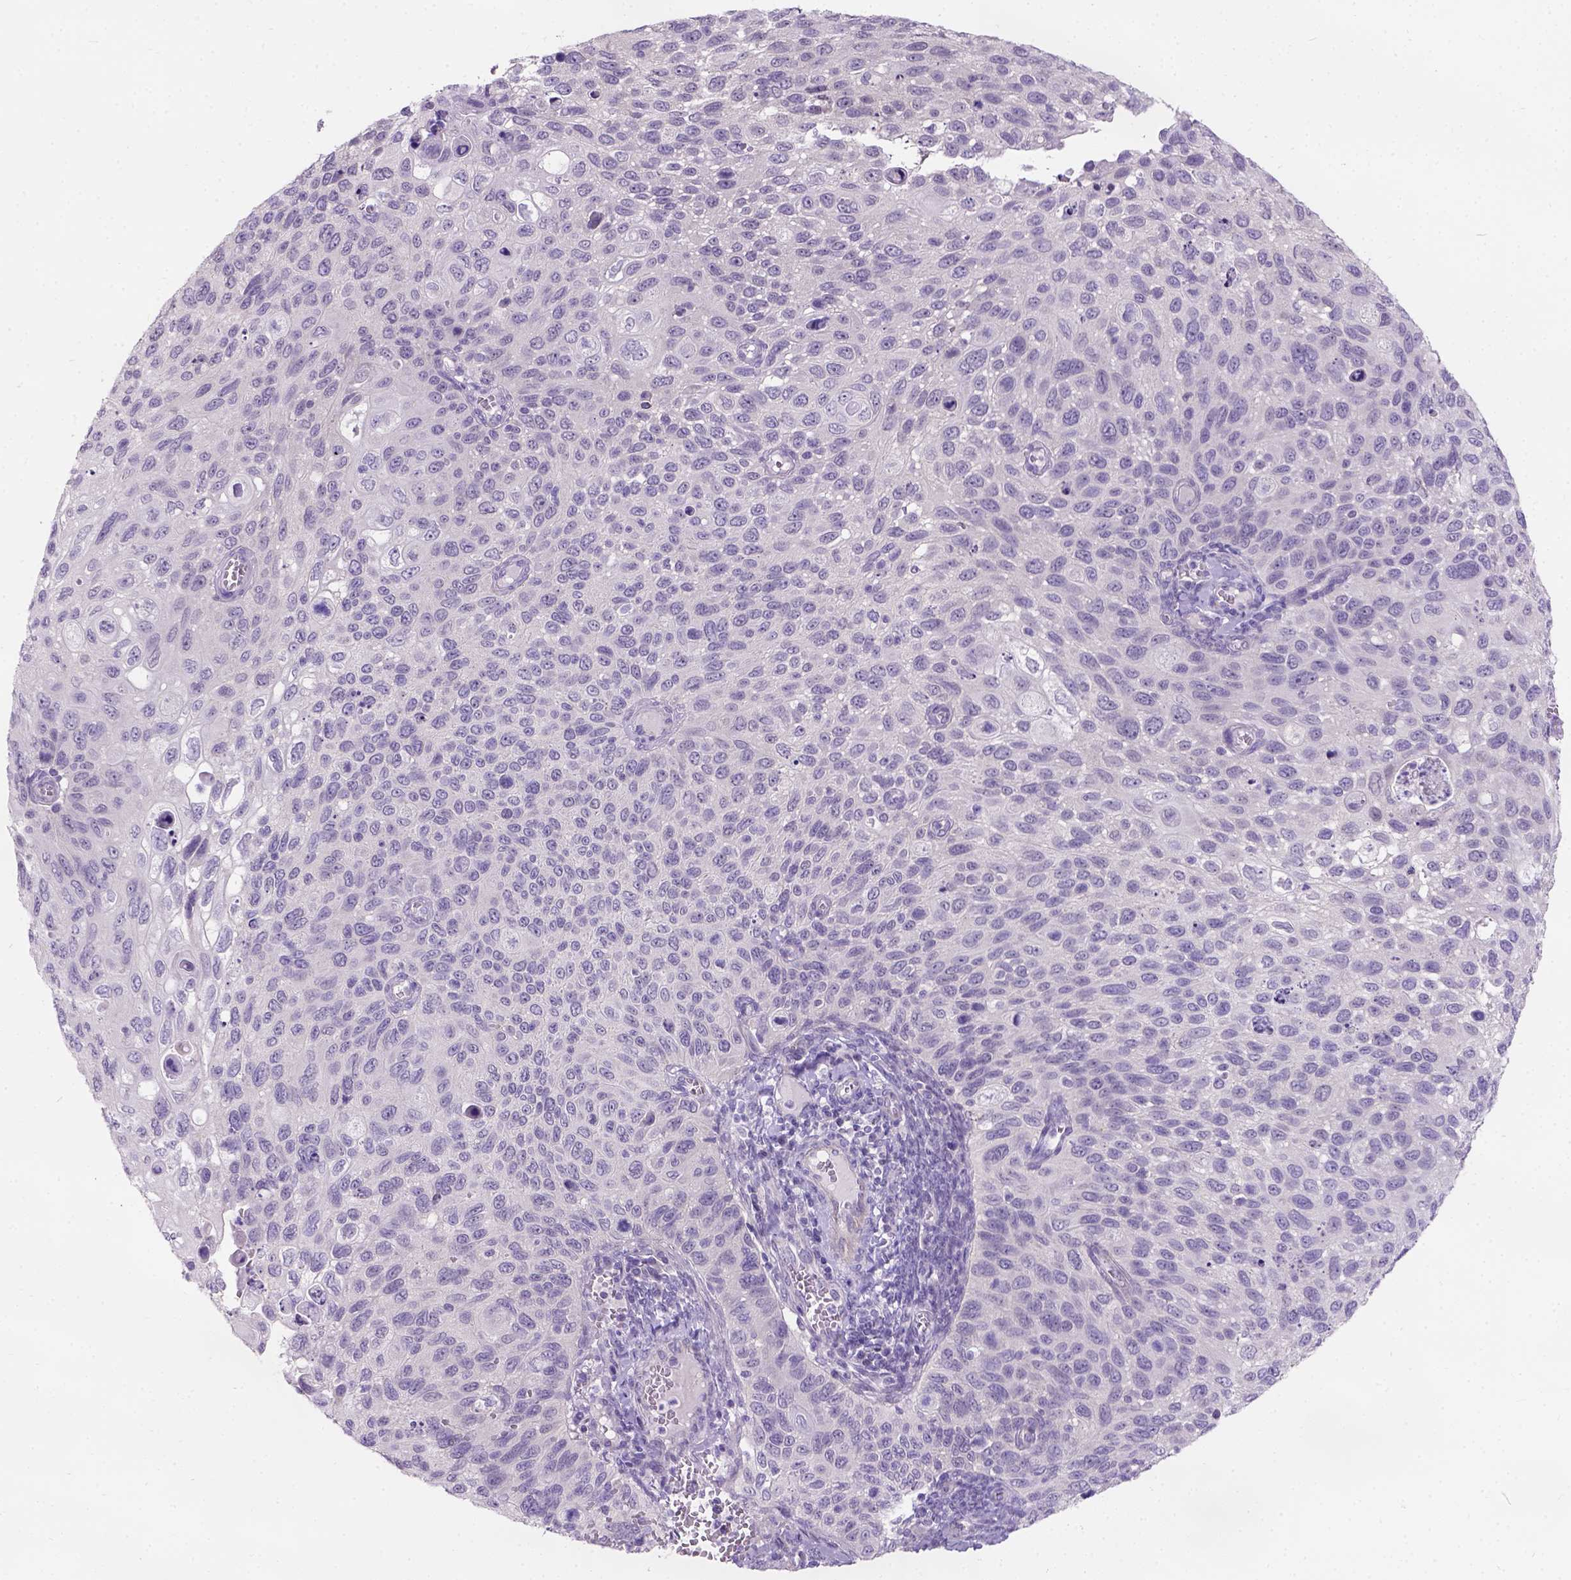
{"staining": {"intensity": "negative", "quantity": "none", "location": "none"}, "tissue": "cervical cancer", "cell_type": "Tumor cells", "image_type": "cancer", "snomed": [{"axis": "morphology", "description": "Squamous cell carcinoma, NOS"}, {"axis": "topography", "description": "Cervix"}], "caption": "Cervical cancer was stained to show a protein in brown. There is no significant positivity in tumor cells.", "gene": "C20orf144", "patient": {"sex": "female", "age": 70}}